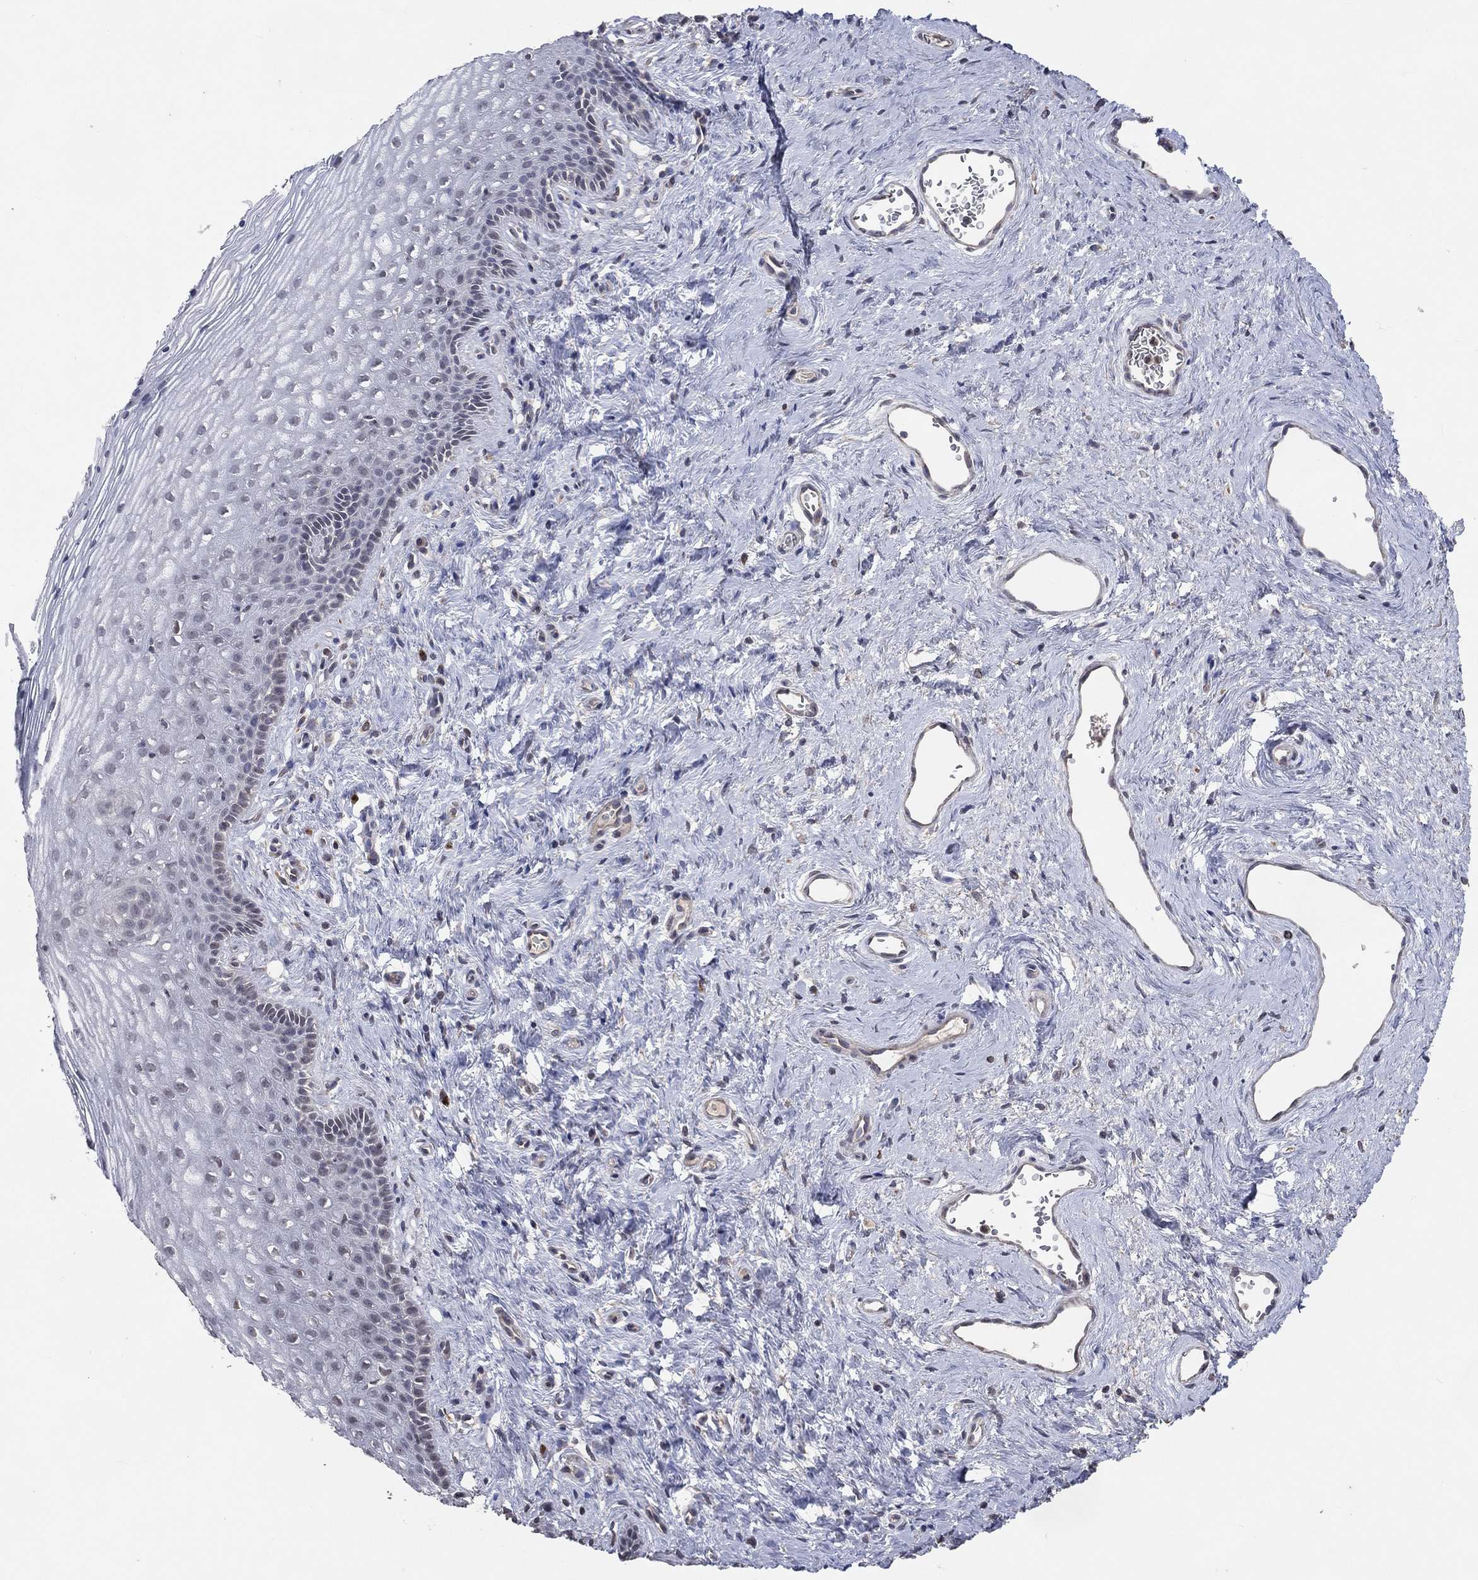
{"staining": {"intensity": "negative", "quantity": "none", "location": "none"}, "tissue": "vagina", "cell_type": "Squamous epithelial cells", "image_type": "normal", "snomed": [{"axis": "morphology", "description": "Normal tissue, NOS"}, {"axis": "topography", "description": "Vagina"}], "caption": "High power microscopy histopathology image of an IHC micrograph of benign vagina, revealing no significant staining in squamous epithelial cells.", "gene": "DNAH7", "patient": {"sex": "female", "age": 45}}